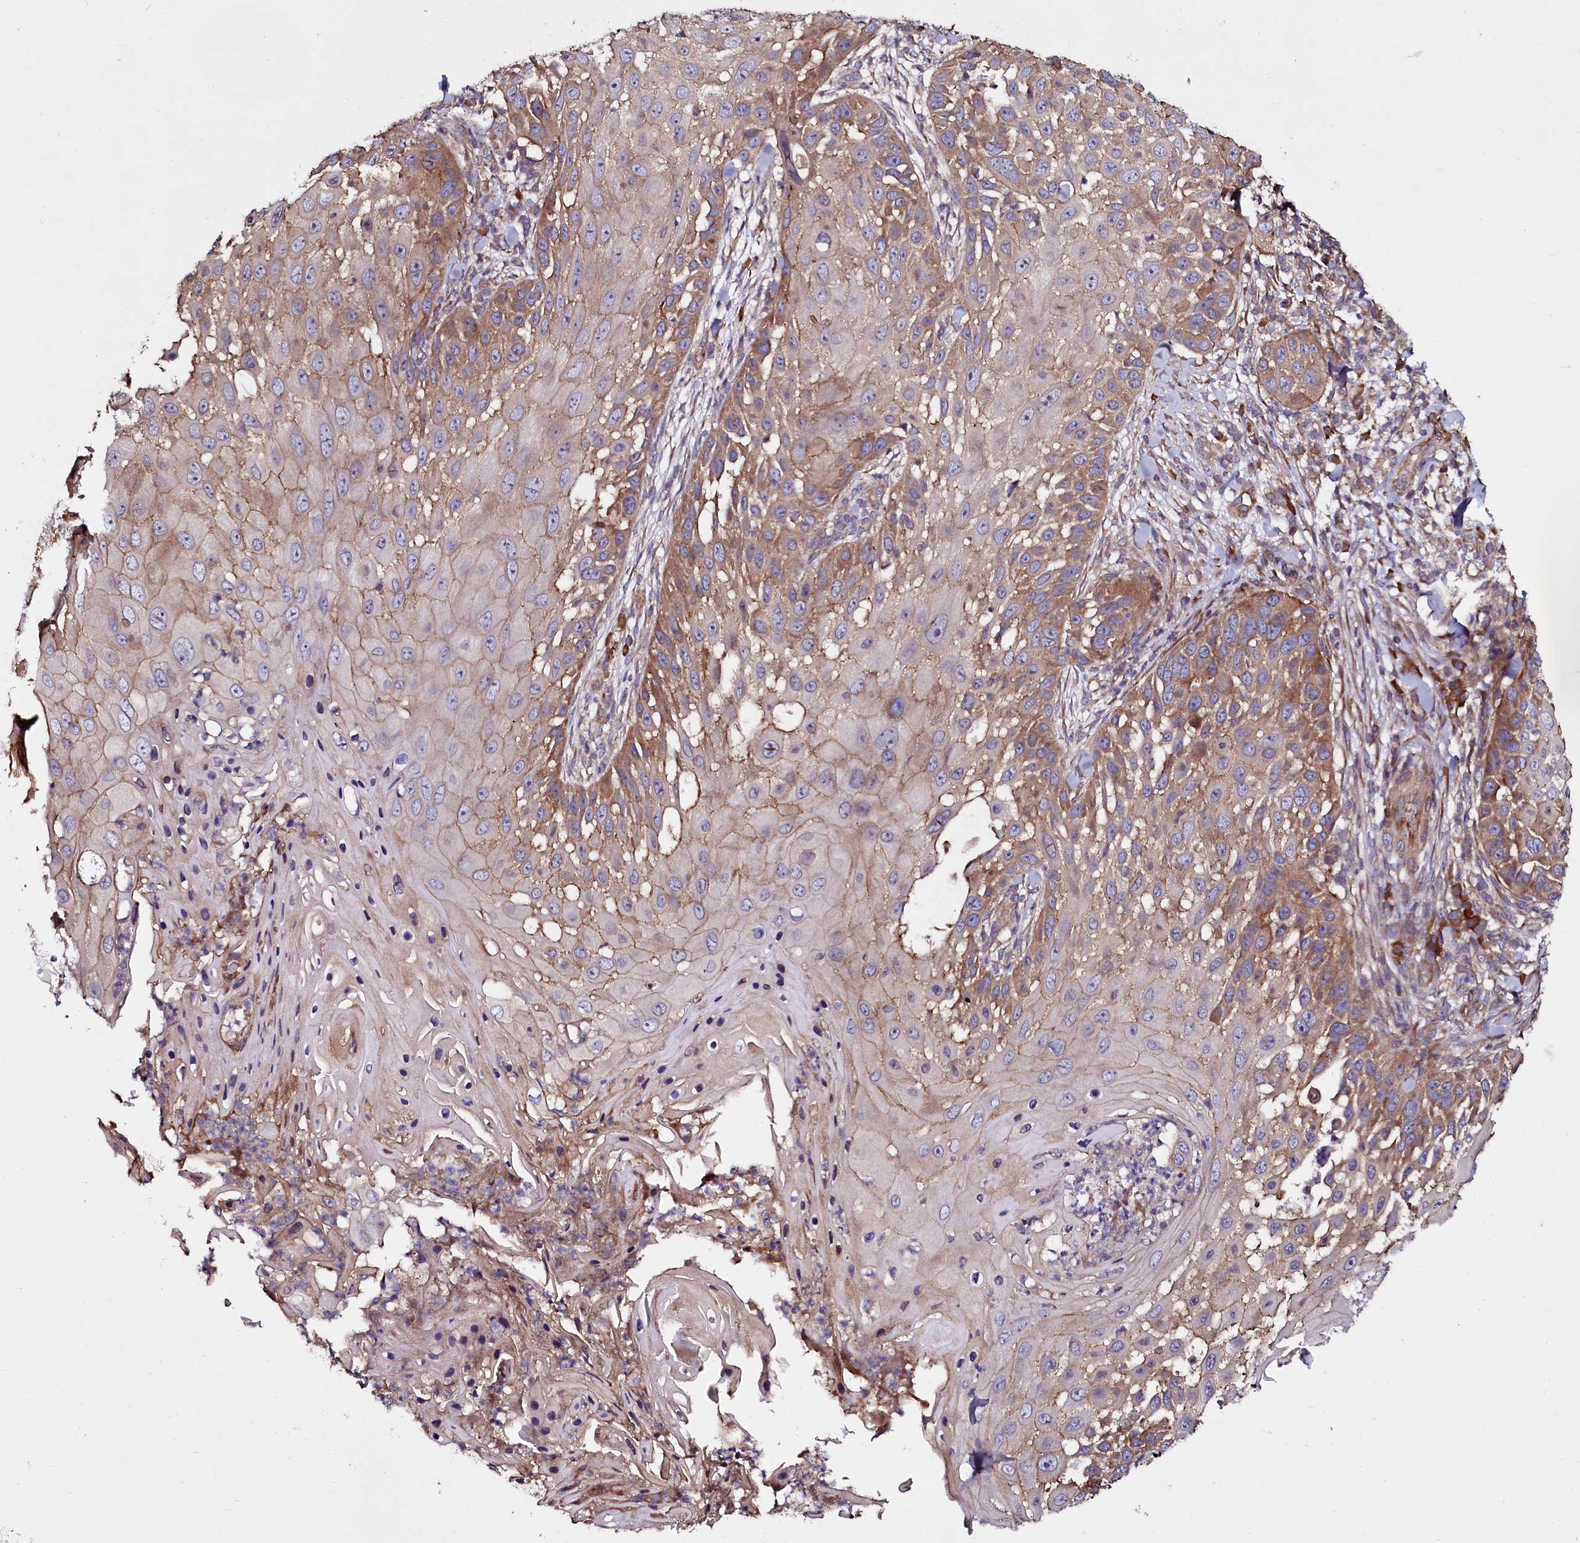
{"staining": {"intensity": "moderate", "quantity": "25%-75%", "location": "cytoplasmic/membranous"}, "tissue": "skin cancer", "cell_type": "Tumor cells", "image_type": "cancer", "snomed": [{"axis": "morphology", "description": "Squamous cell carcinoma, NOS"}, {"axis": "topography", "description": "Skin"}], "caption": "High-power microscopy captured an immunohistochemistry micrograph of squamous cell carcinoma (skin), revealing moderate cytoplasmic/membranous expression in approximately 25%-75% of tumor cells.", "gene": "USPL1", "patient": {"sex": "female", "age": 44}}